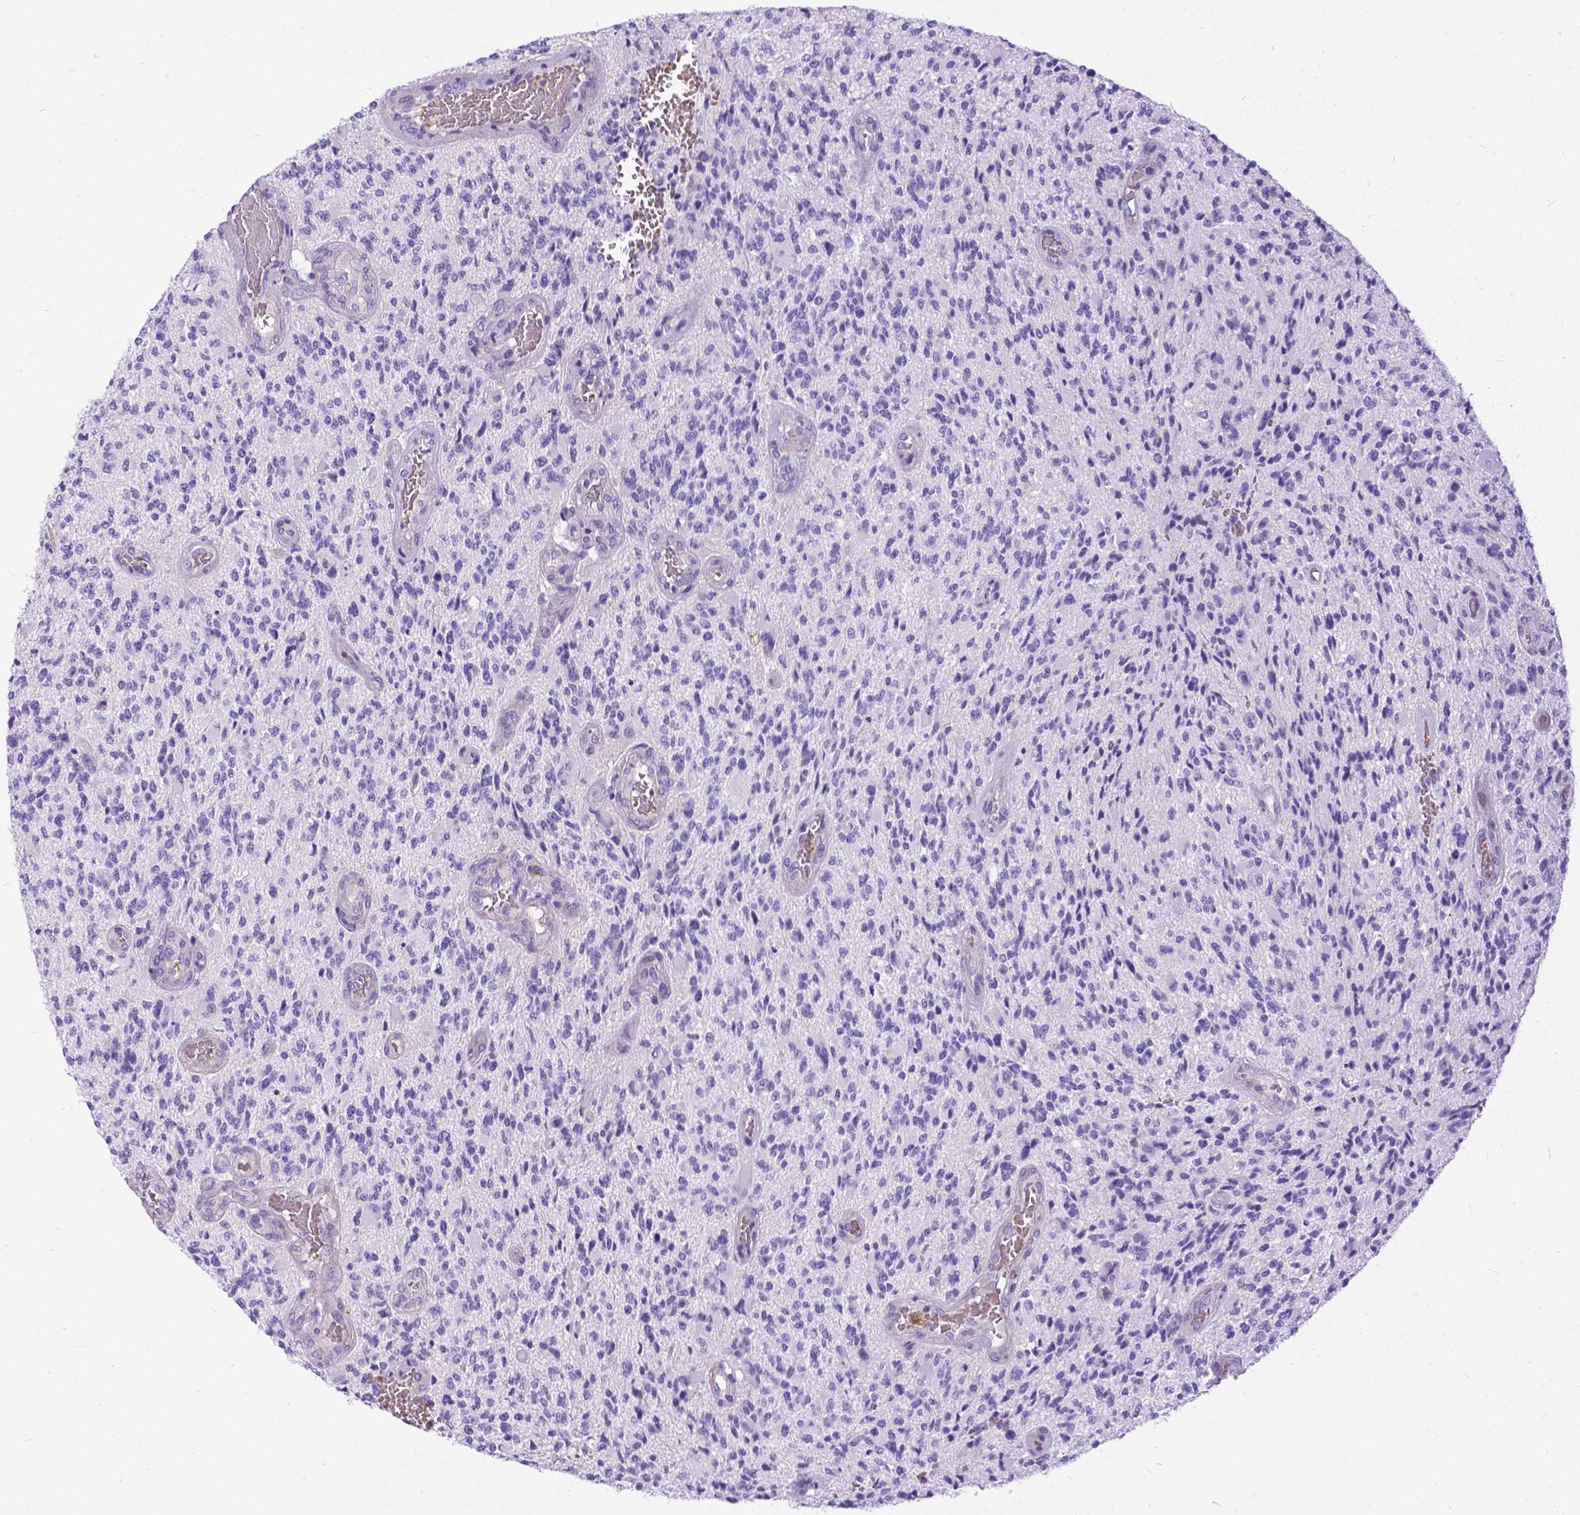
{"staining": {"intensity": "negative", "quantity": "none", "location": "none"}, "tissue": "glioma", "cell_type": "Tumor cells", "image_type": "cancer", "snomed": [{"axis": "morphology", "description": "Glioma, malignant, High grade"}, {"axis": "topography", "description": "Brain"}], "caption": "A high-resolution micrograph shows IHC staining of glioma, which displays no significant positivity in tumor cells. (DAB immunohistochemistry (IHC) visualized using brightfield microscopy, high magnification).", "gene": "TMEM169", "patient": {"sex": "female", "age": 63}}